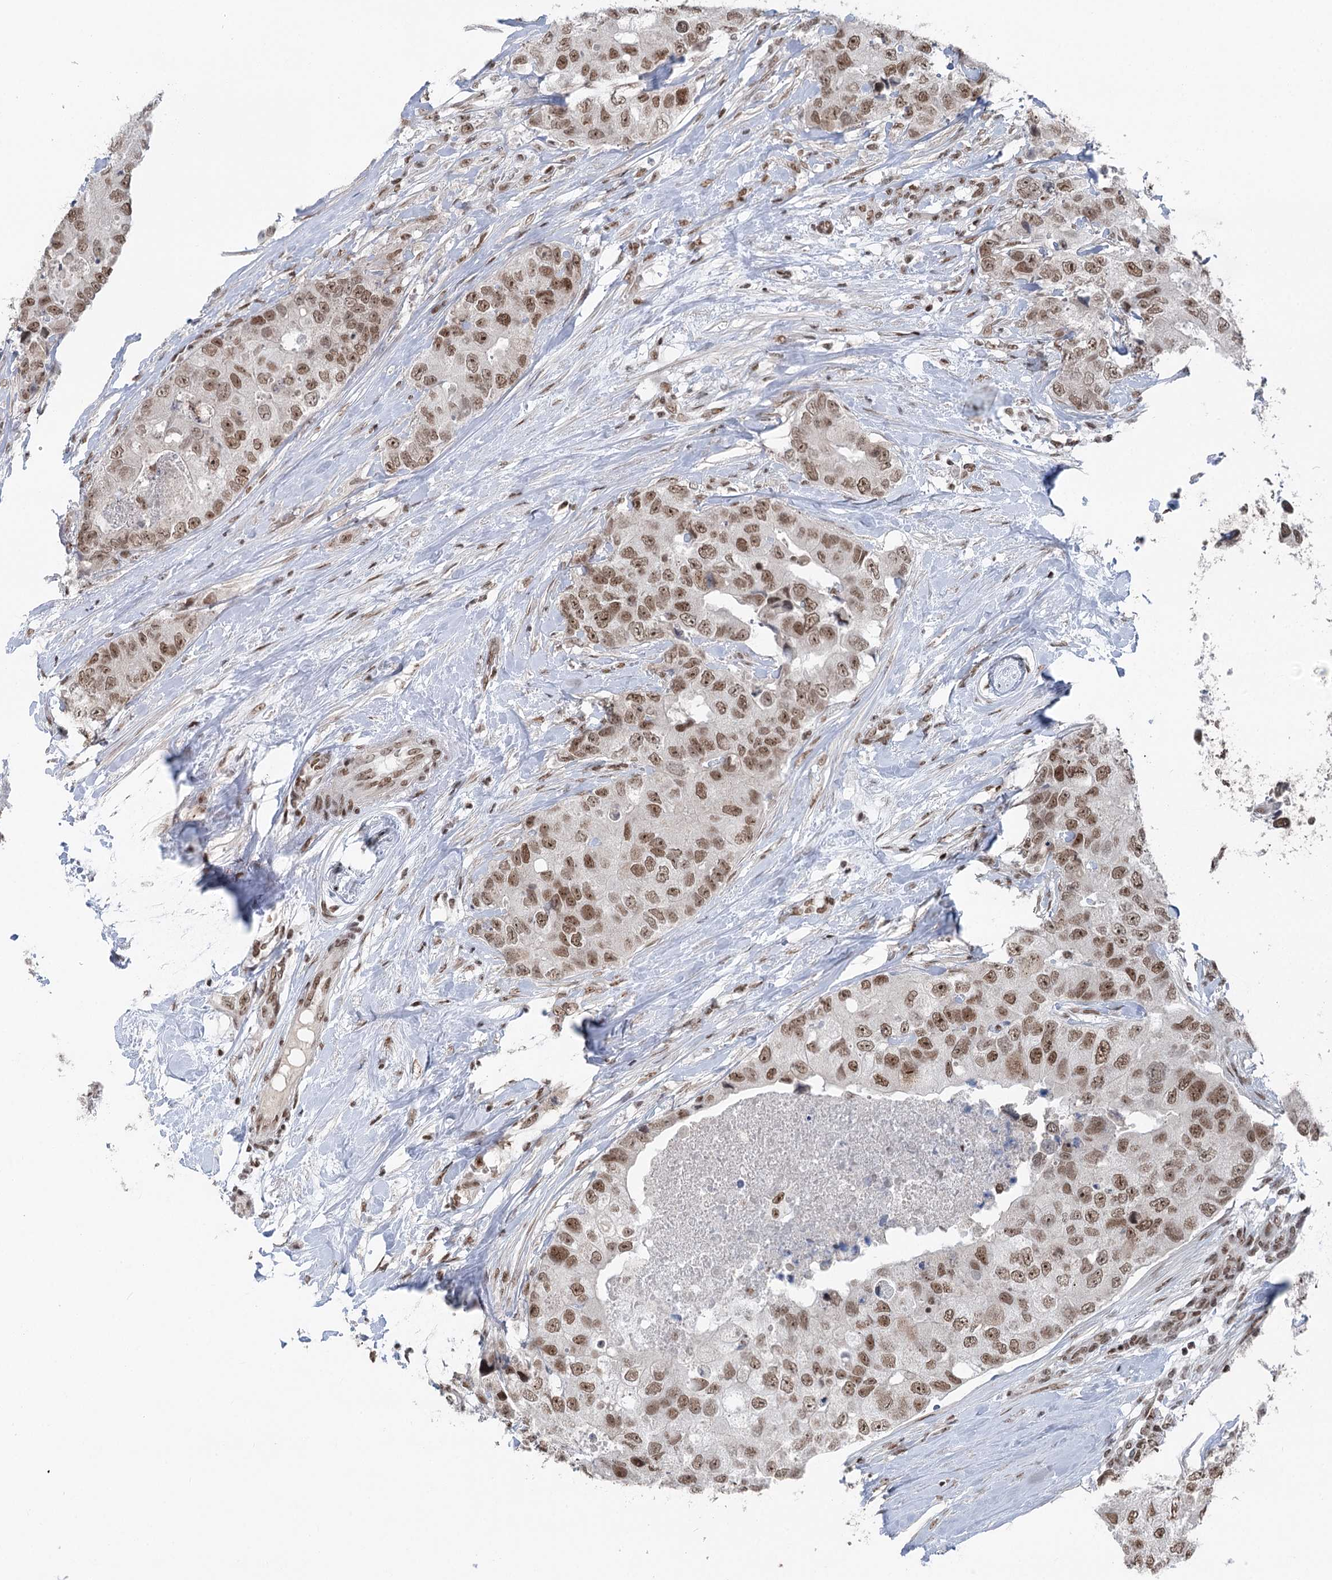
{"staining": {"intensity": "moderate", "quantity": ">75%", "location": "nuclear"}, "tissue": "breast cancer", "cell_type": "Tumor cells", "image_type": "cancer", "snomed": [{"axis": "morphology", "description": "Duct carcinoma"}, {"axis": "topography", "description": "Breast"}], "caption": "The histopathology image demonstrates staining of breast intraductal carcinoma, revealing moderate nuclear protein positivity (brown color) within tumor cells. The staining was performed using DAB to visualize the protein expression in brown, while the nuclei were stained in blue with hematoxylin (Magnification: 20x).", "gene": "CGGBP1", "patient": {"sex": "female", "age": 62}}